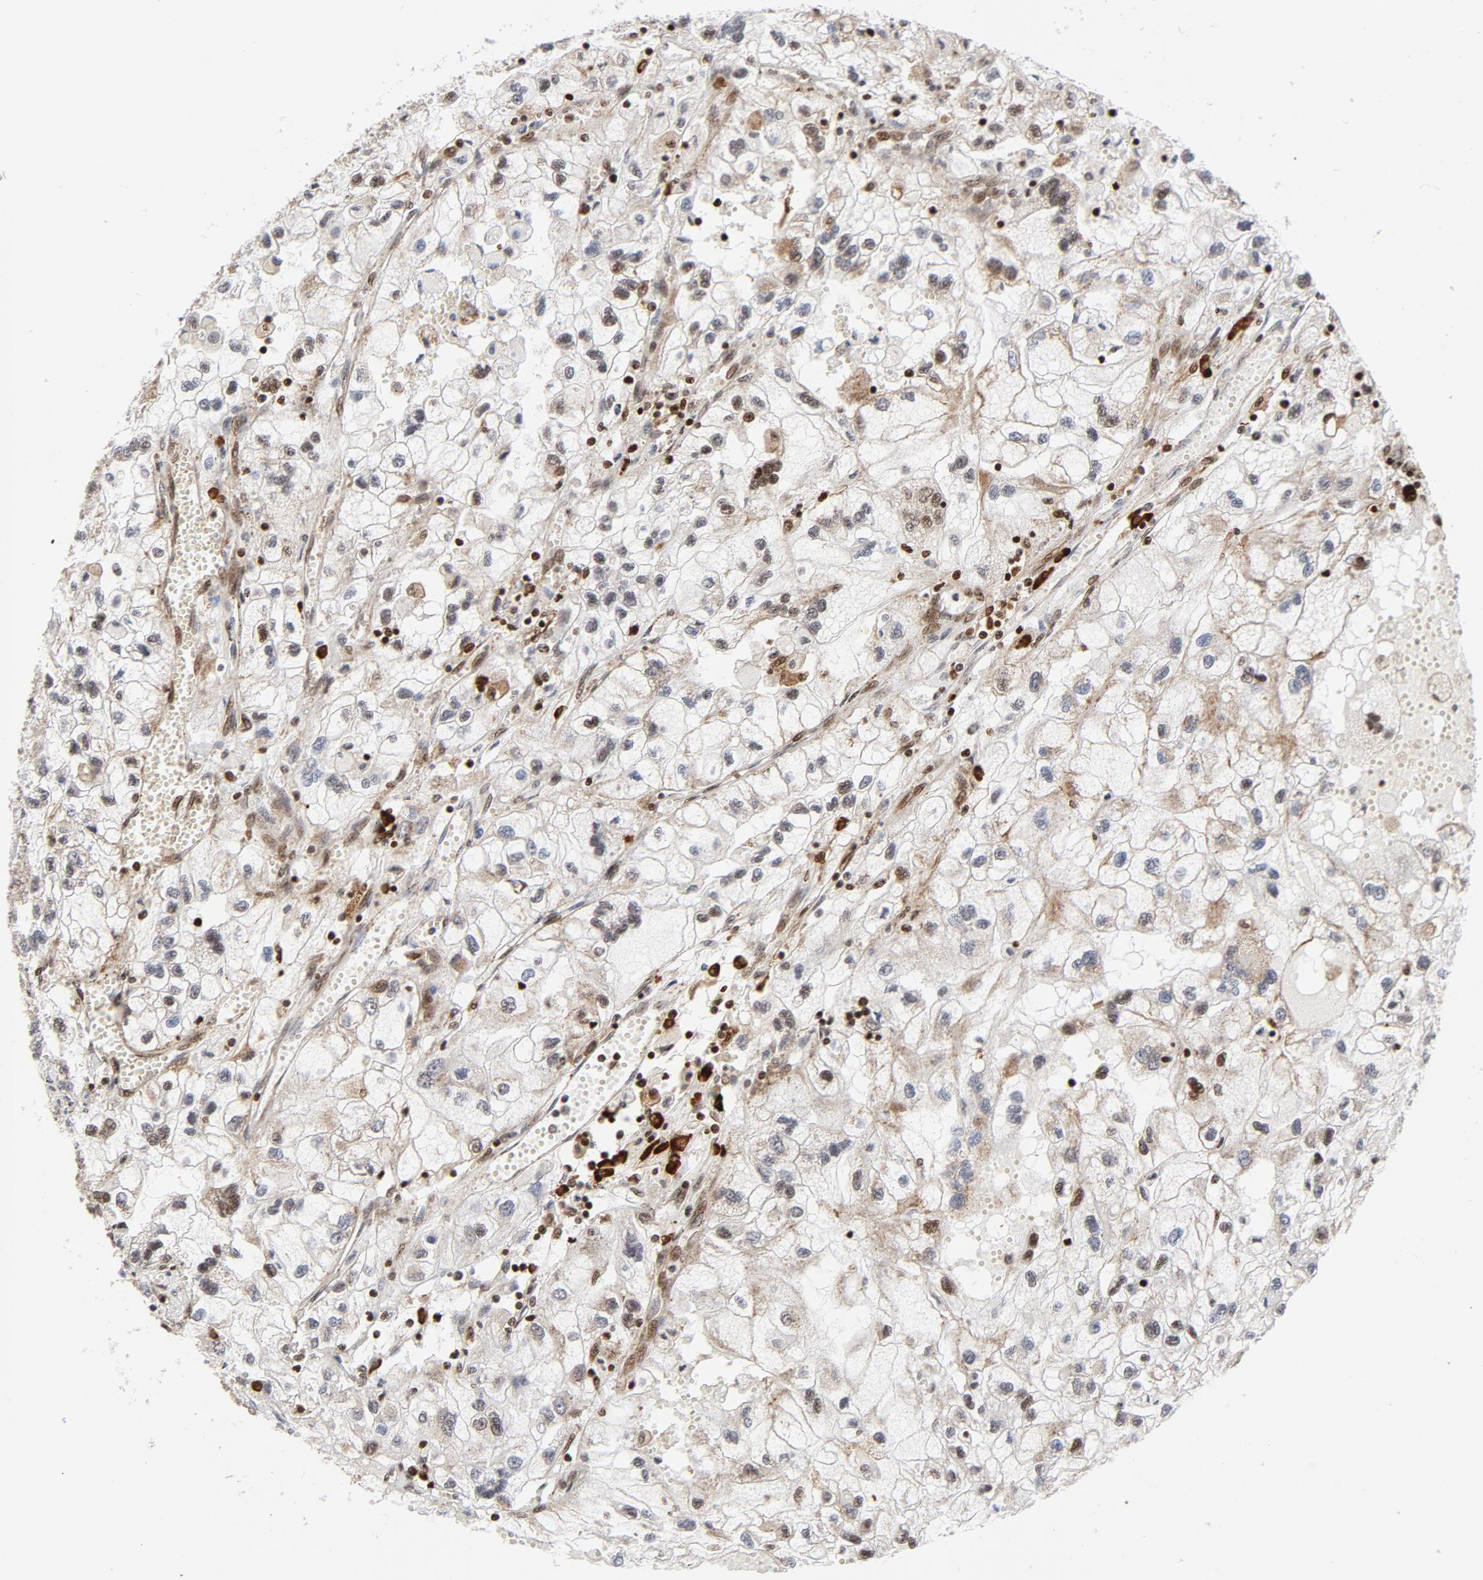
{"staining": {"intensity": "moderate", "quantity": "25%-75%", "location": "cytoplasmic/membranous,nuclear"}, "tissue": "renal cancer", "cell_type": "Tumor cells", "image_type": "cancer", "snomed": [{"axis": "morphology", "description": "Normal tissue, NOS"}, {"axis": "morphology", "description": "Adenocarcinoma, NOS"}, {"axis": "topography", "description": "Kidney"}], "caption": "A brown stain highlights moderate cytoplasmic/membranous and nuclear positivity of a protein in renal cancer (adenocarcinoma) tumor cells.", "gene": "CYCS", "patient": {"sex": "male", "age": 71}}